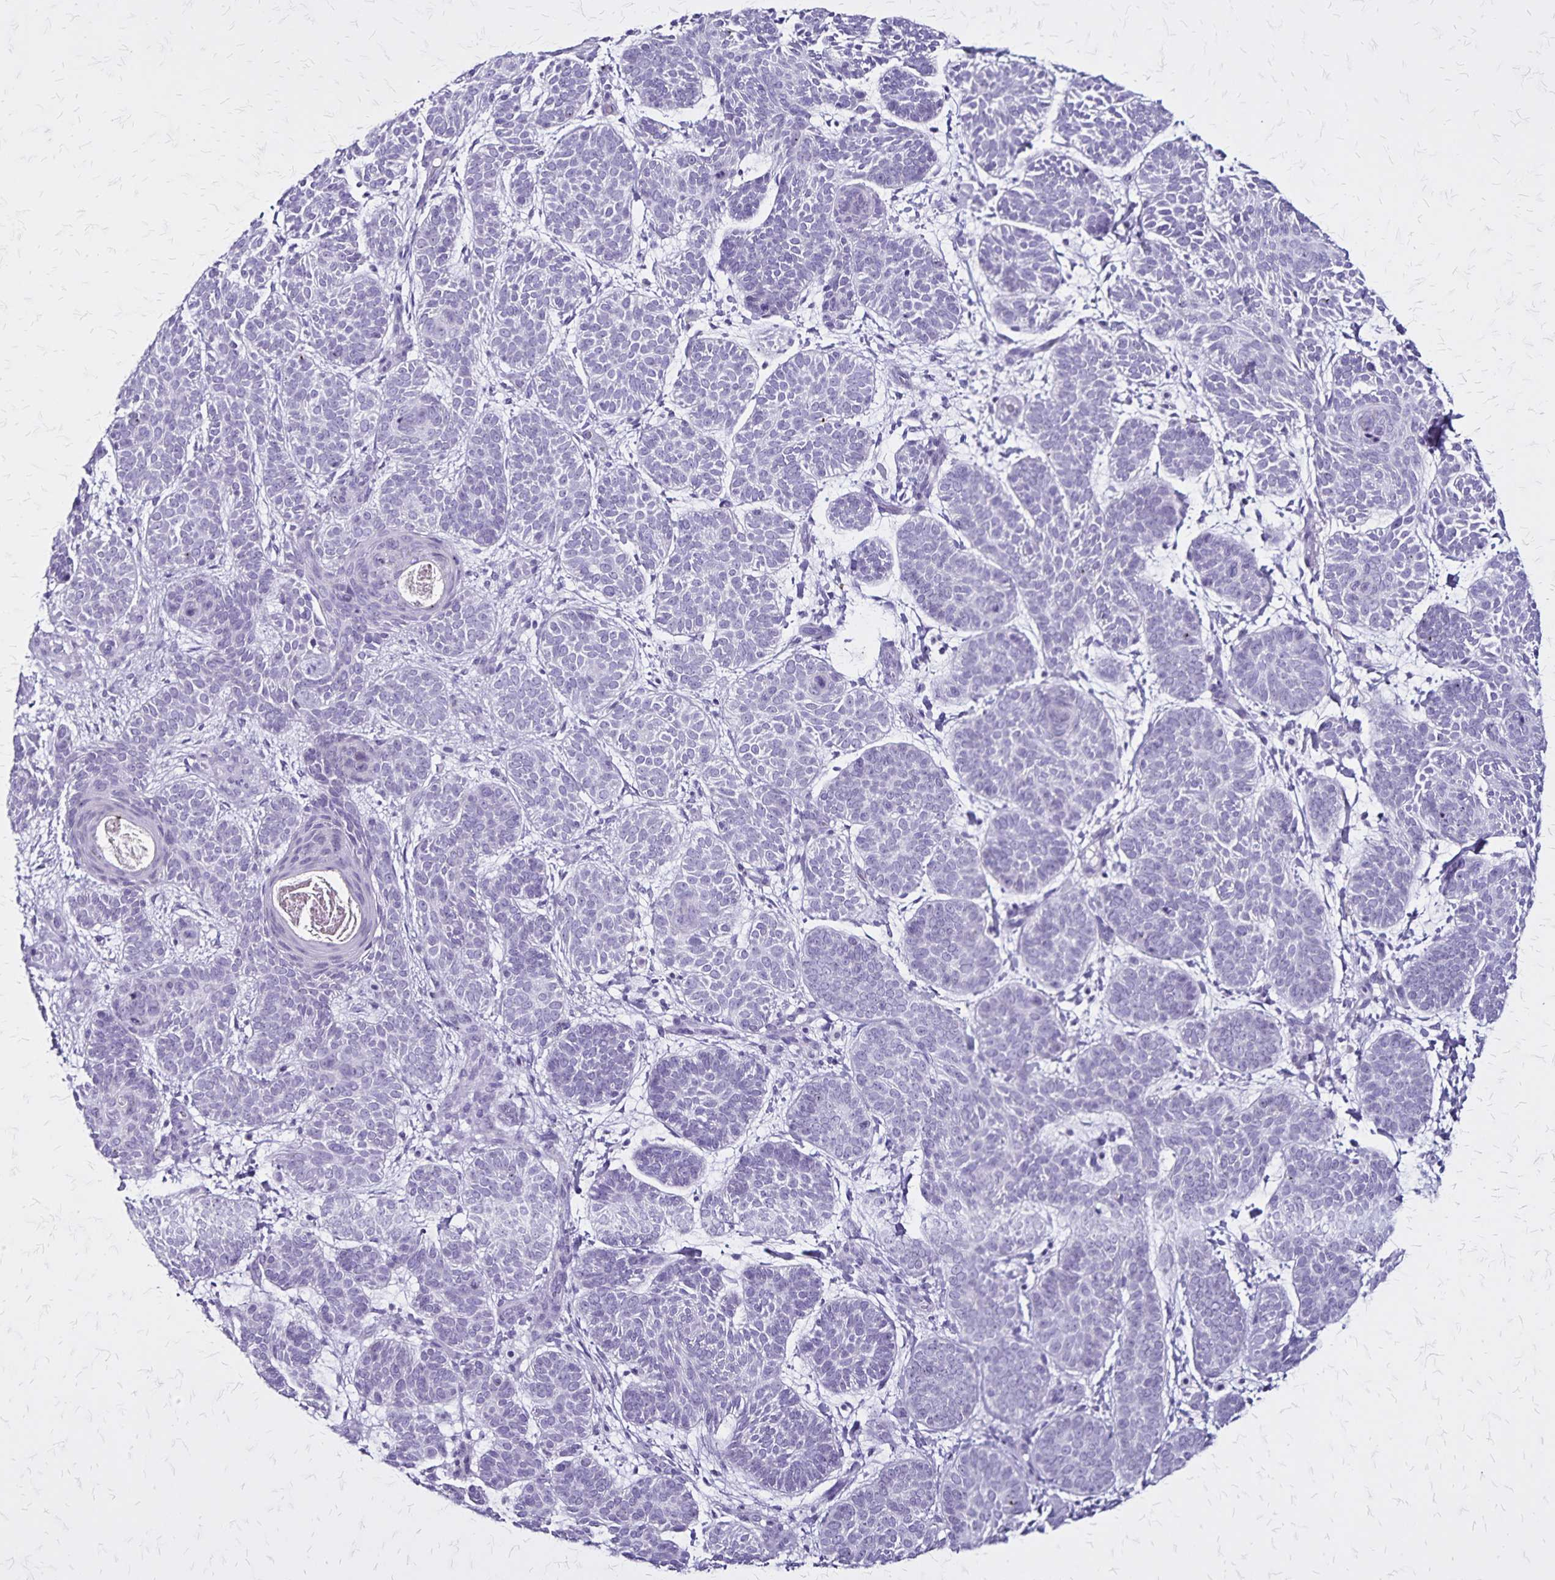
{"staining": {"intensity": "negative", "quantity": "none", "location": "none"}, "tissue": "skin cancer", "cell_type": "Tumor cells", "image_type": "cancer", "snomed": [{"axis": "morphology", "description": "Basal cell carcinoma"}, {"axis": "topography", "description": "Skin"}], "caption": "Tumor cells show no significant staining in skin basal cell carcinoma. (Stains: DAB (3,3'-diaminobenzidine) immunohistochemistry (IHC) with hematoxylin counter stain, Microscopy: brightfield microscopy at high magnification).", "gene": "KRT2", "patient": {"sex": "female", "age": 82}}